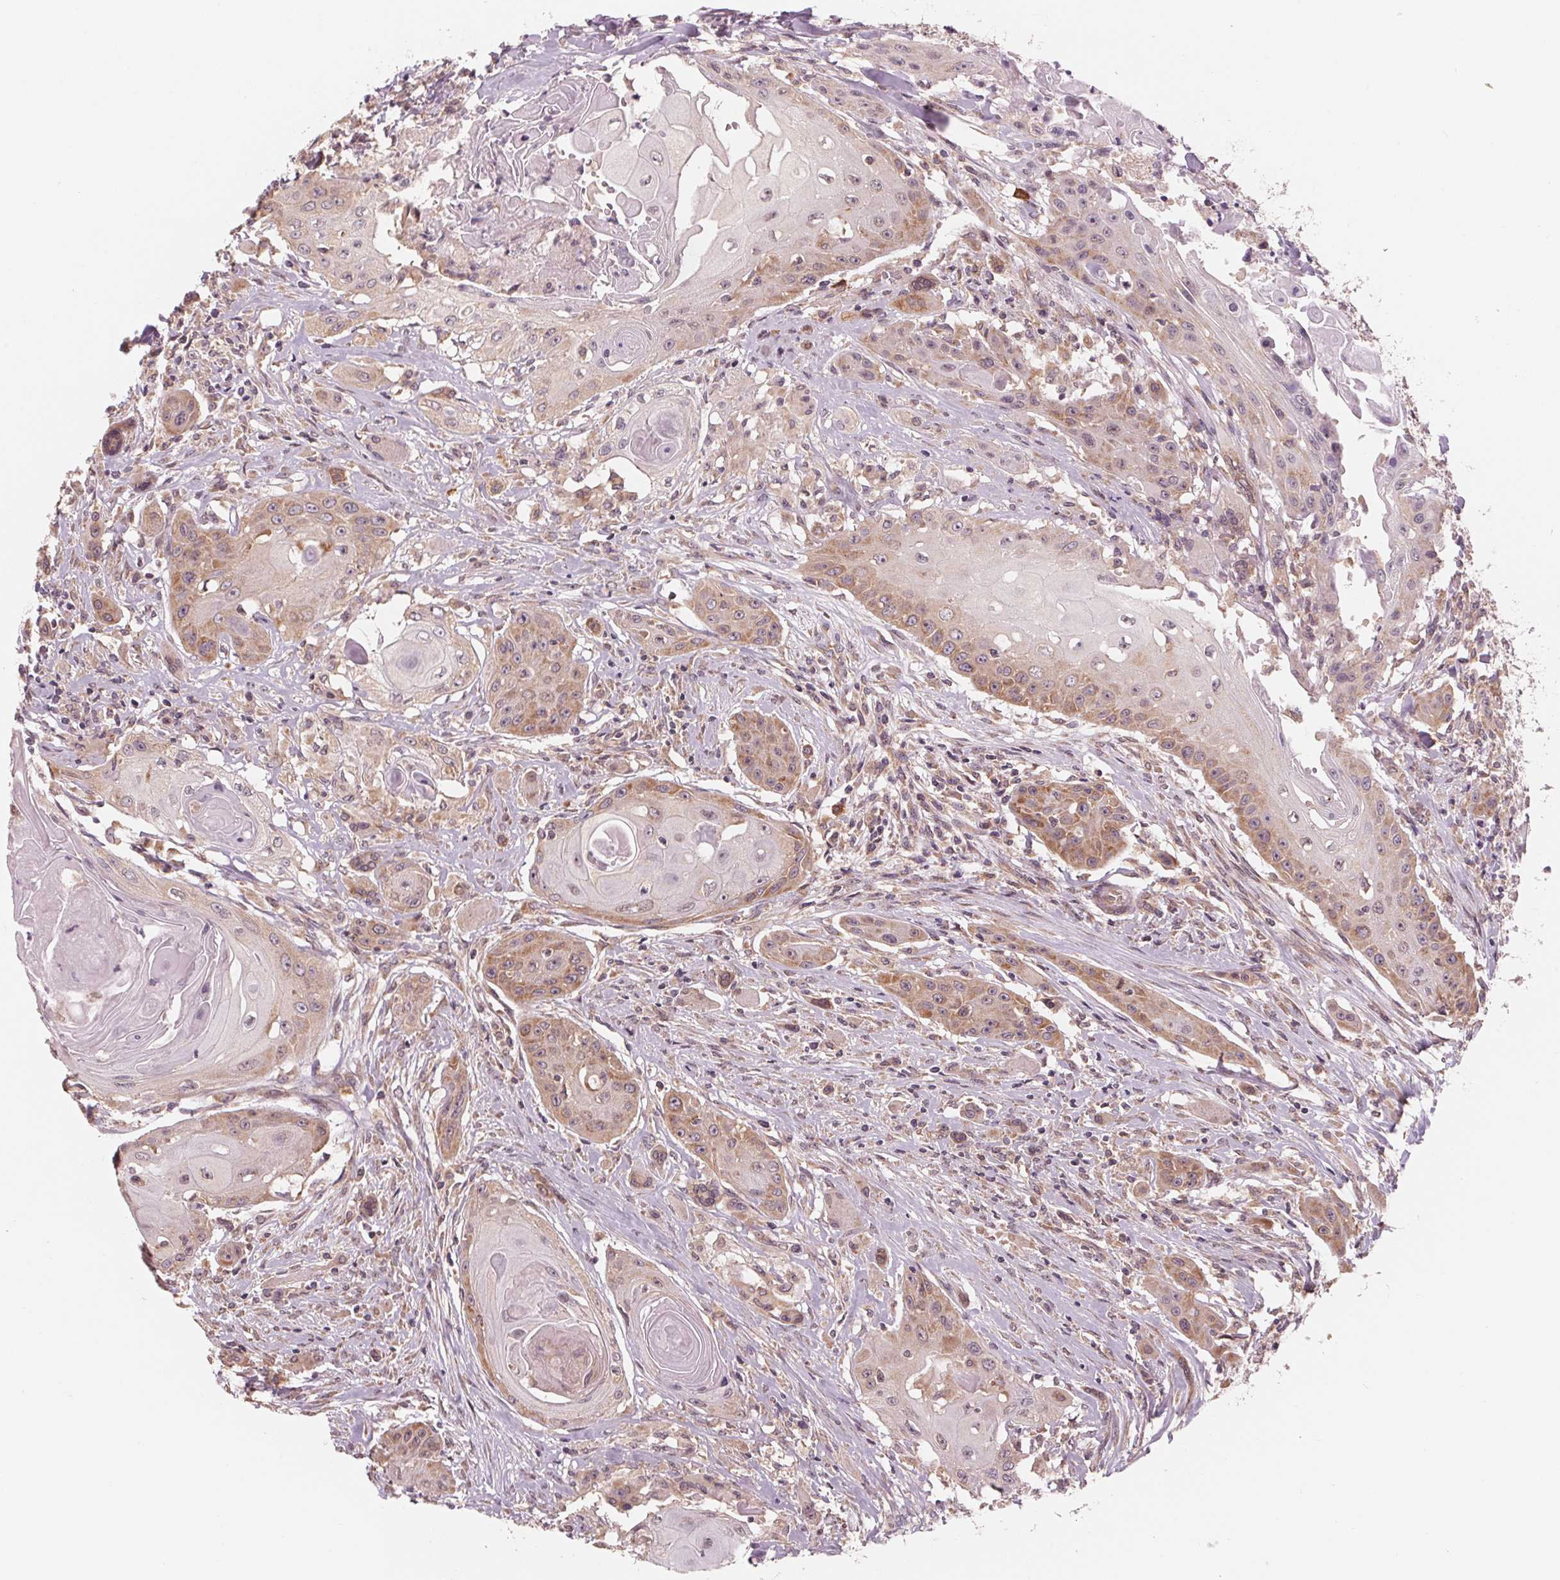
{"staining": {"intensity": "moderate", "quantity": "25%-75%", "location": "cytoplasmic/membranous"}, "tissue": "head and neck cancer", "cell_type": "Tumor cells", "image_type": "cancer", "snomed": [{"axis": "morphology", "description": "Squamous cell carcinoma, NOS"}, {"axis": "topography", "description": "Oral tissue"}, {"axis": "topography", "description": "Head-Neck"}, {"axis": "topography", "description": "Neck, NOS"}], "caption": "Protein staining of head and neck squamous cell carcinoma tissue demonstrates moderate cytoplasmic/membranous positivity in about 25%-75% of tumor cells. Using DAB (brown) and hematoxylin (blue) stains, captured at high magnification using brightfield microscopy.", "gene": "GIGYF2", "patient": {"sex": "female", "age": 55}}